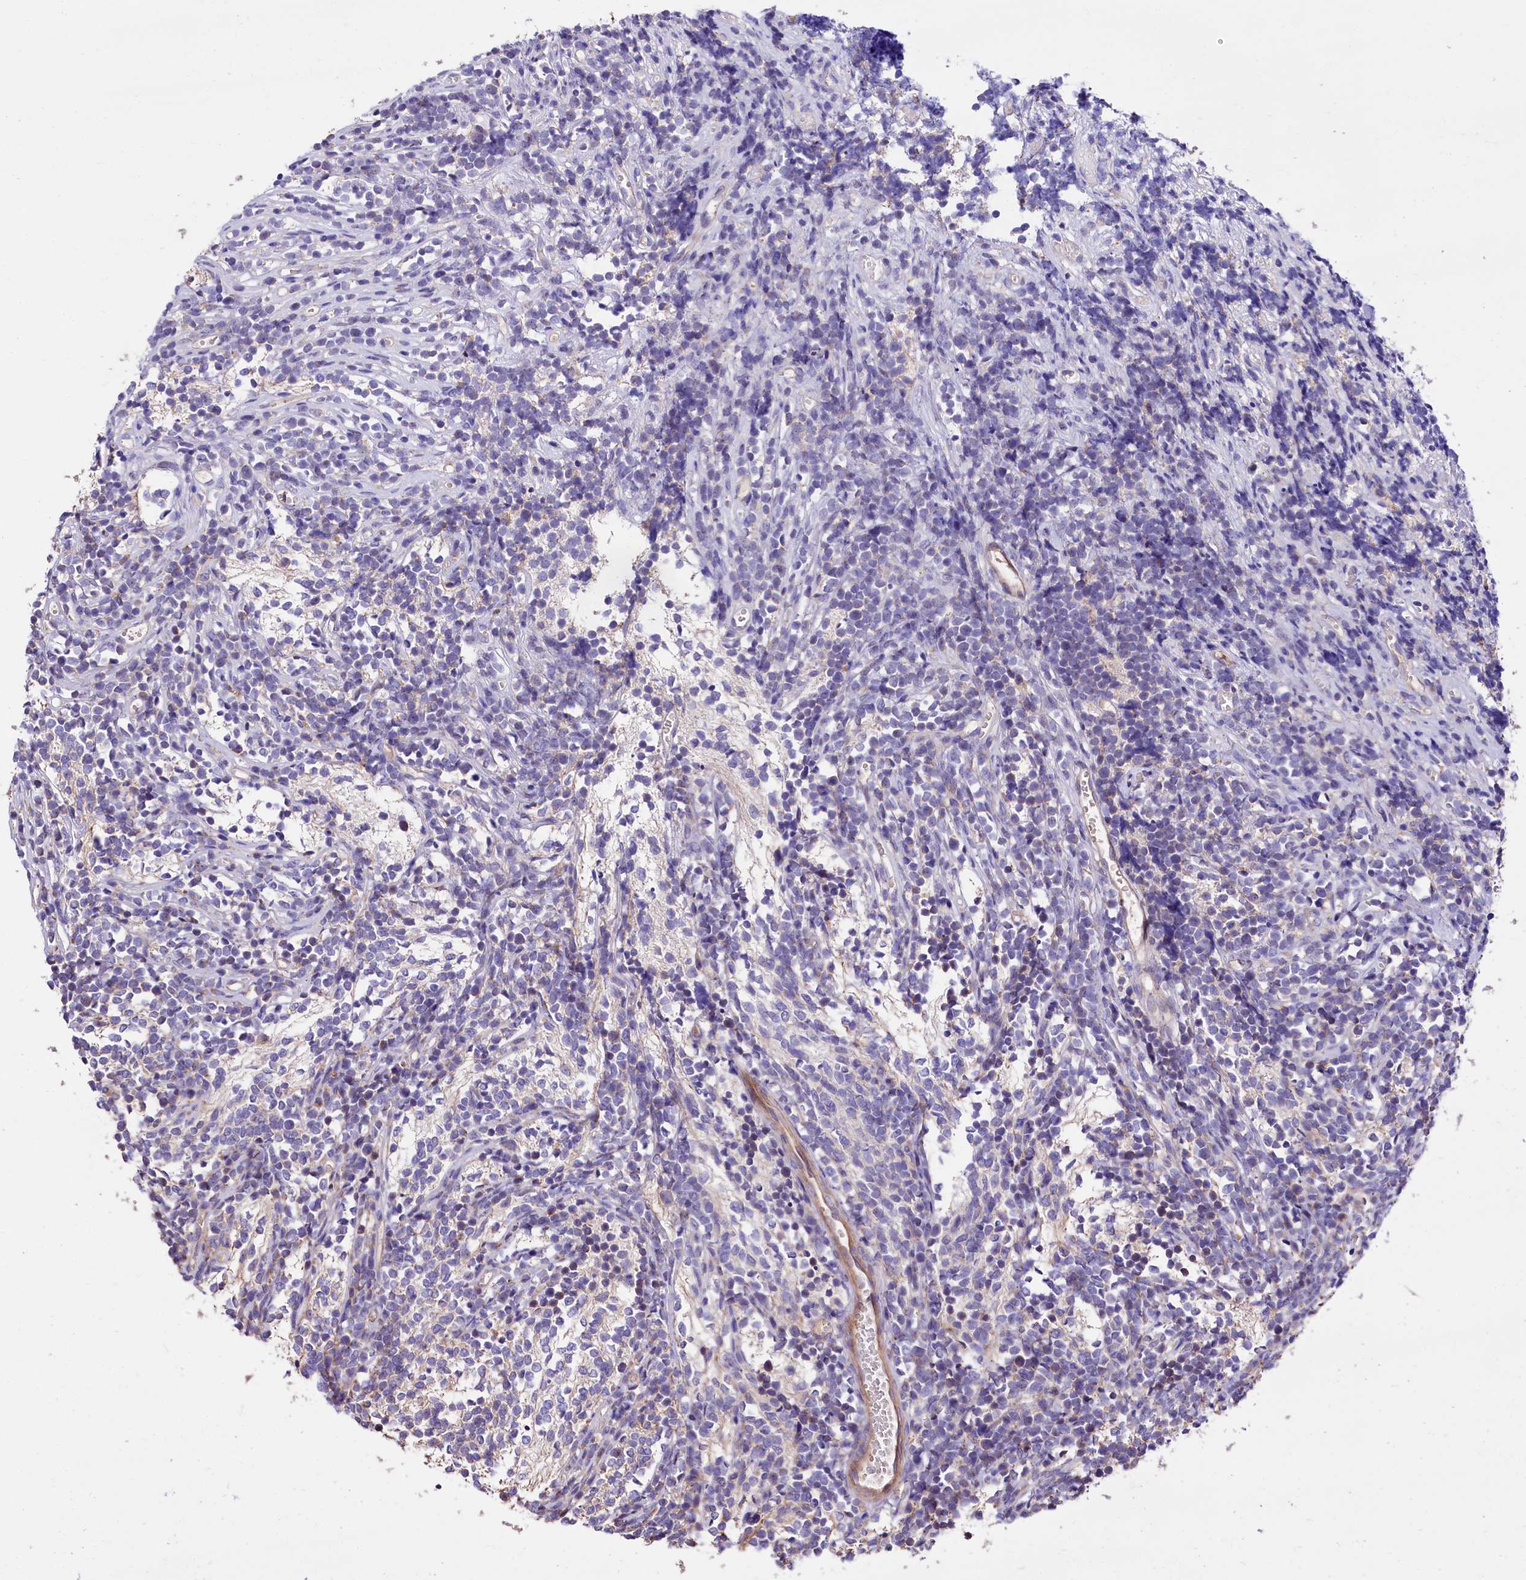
{"staining": {"intensity": "negative", "quantity": "none", "location": "none"}, "tissue": "glioma", "cell_type": "Tumor cells", "image_type": "cancer", "snomed": [{"axis": "morphology", "description": "Glioma, malignant, Low grade"}, {"axis": "topography", "description": "Brain"}], "caption": "The image demonstrates no significant expression in tumor cells of glioma.", "gene": "RPUSD3", "patient": {"sex": "female", "age": 1}}